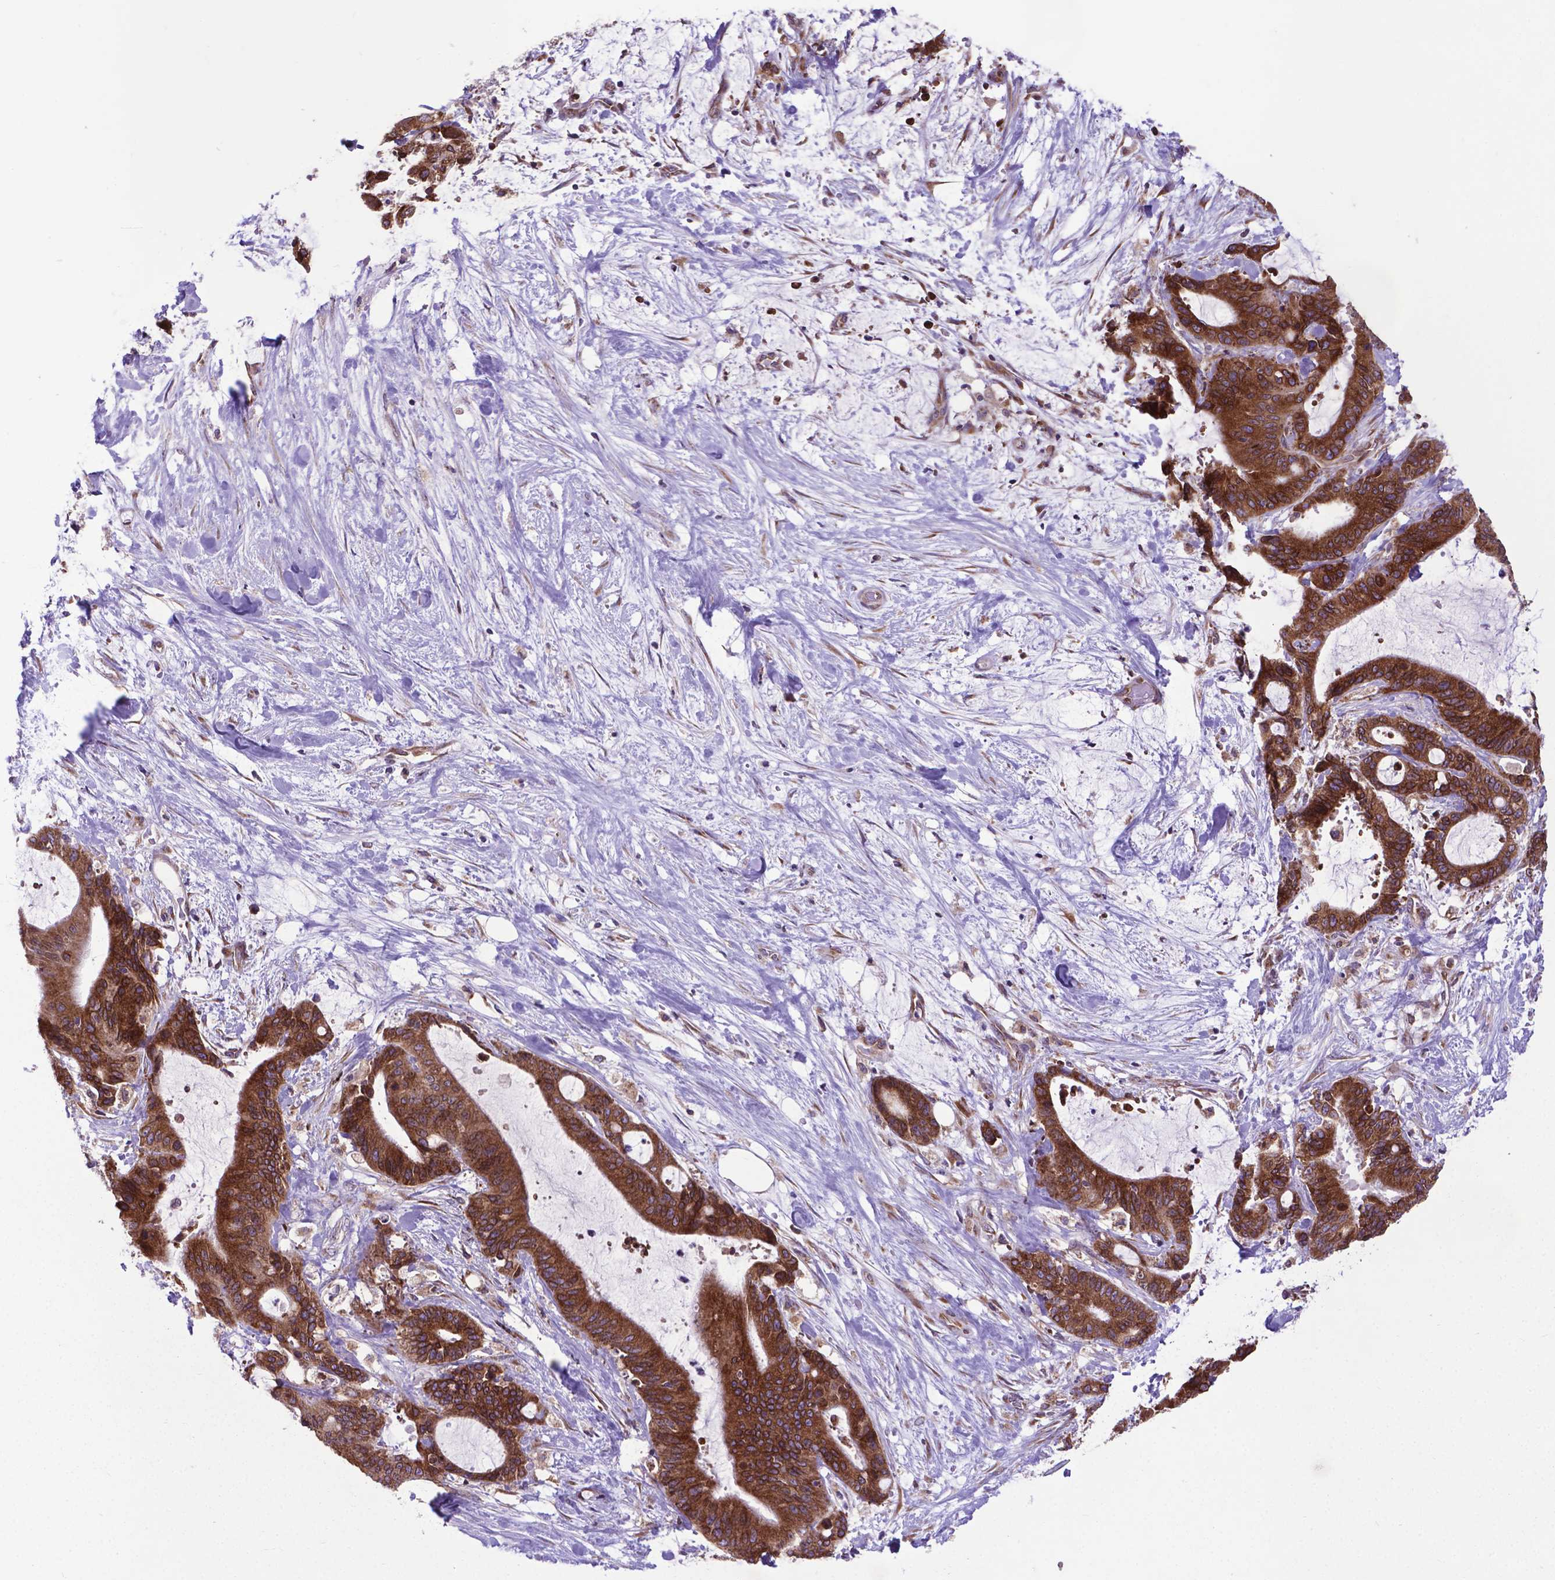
{"staining": {"intensity": "moderate", "quantity": ">75%", "location": "cytoplasmic/membranous,nuclear"}, "tissue": "liver cancer", "cell_type": "Tumor cells", "image_type": "cancer", "snomed": [{"axis": "morphology", "description": "Cholangiocarcinoma"}, {"axis": "topography", "description": "Liver"}], "caption": "Liver cancer (cholangiocarcinoma) stained with a protein marker demonstrates moderate staining in tumor cells.", "gene": "WDR83OS", "patient": {"sex": "female", "age": 73}}